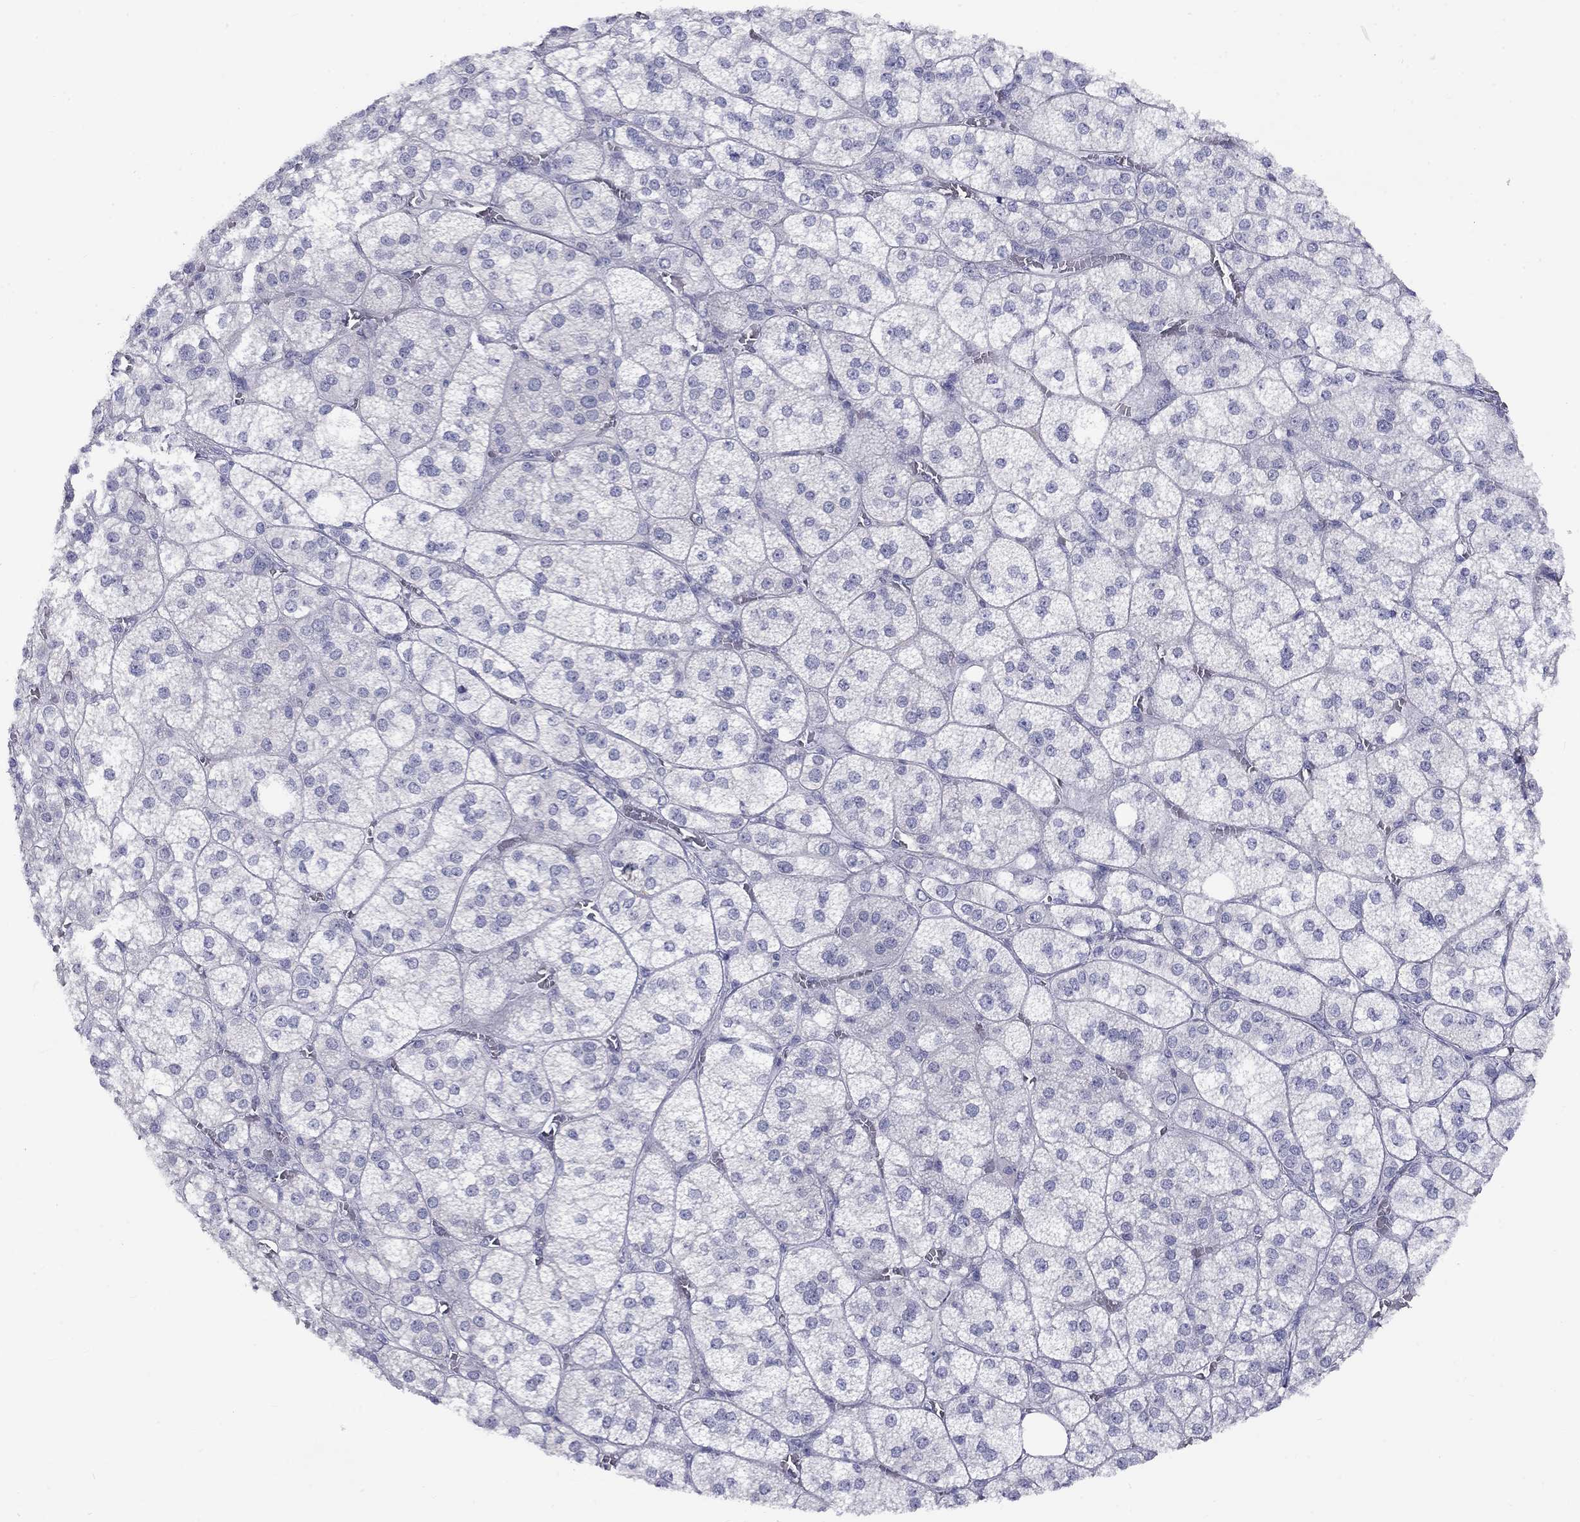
{"staining": {"intensity": "negative", "quantity": "none", "location": "none"}, "tissue": "adrenal gland", "cell_type": "Glandular cells", "image_type": "normal", "snomed": [{"axis": "morphology", "description": "Normal tissue, NOS"}, {"axis": "topography", "description": "Adrenal gland"}], "caption": "This is an immunohistochemistry (IHC) photomicrograph of normal human adrenal gland. There is no expression in glandular cells.", "gene": "CACNA1A", "patient": {"sex": "female", "age": 60}}